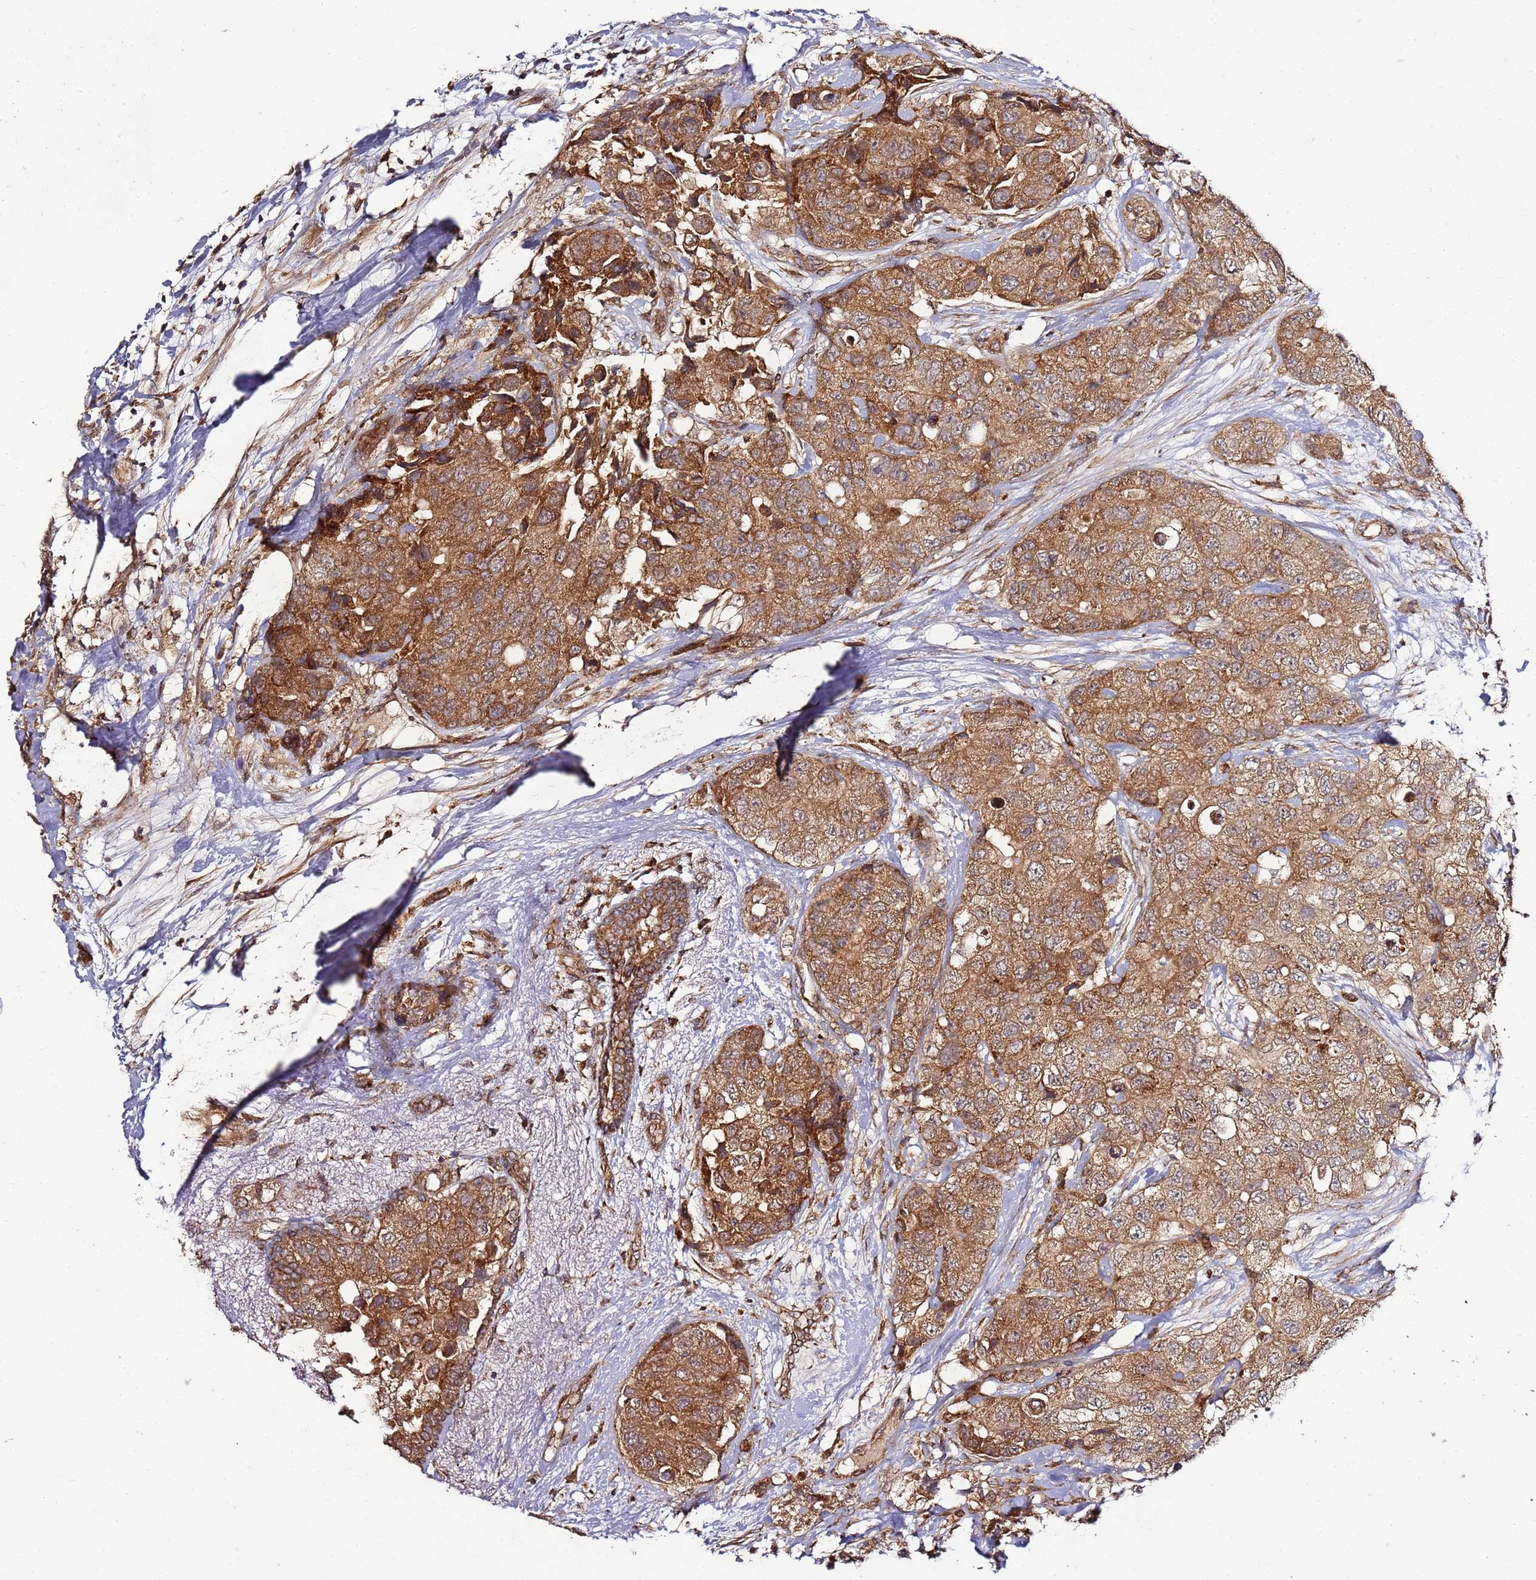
{"staining": {"intensity": "strong", "quantity": ">75%", "location": "cytoplasmic/membranous"}, "tissue": "breast cancer", "cell_type": "Tumor cells", "image_type": "cancer", "snomed": [{"axis": "morphology", "description": "Duct carcinoma"}, {"axis": "topography", "description": "Breast"}], "caption": "Tumor cells display high levels of strong cytoplasmic/membranous staining in about >75% of cells in invasive ductal carcinoma (breast).", "gene": "TM2D2", "patient": {"sex": "female", "age": 62}}